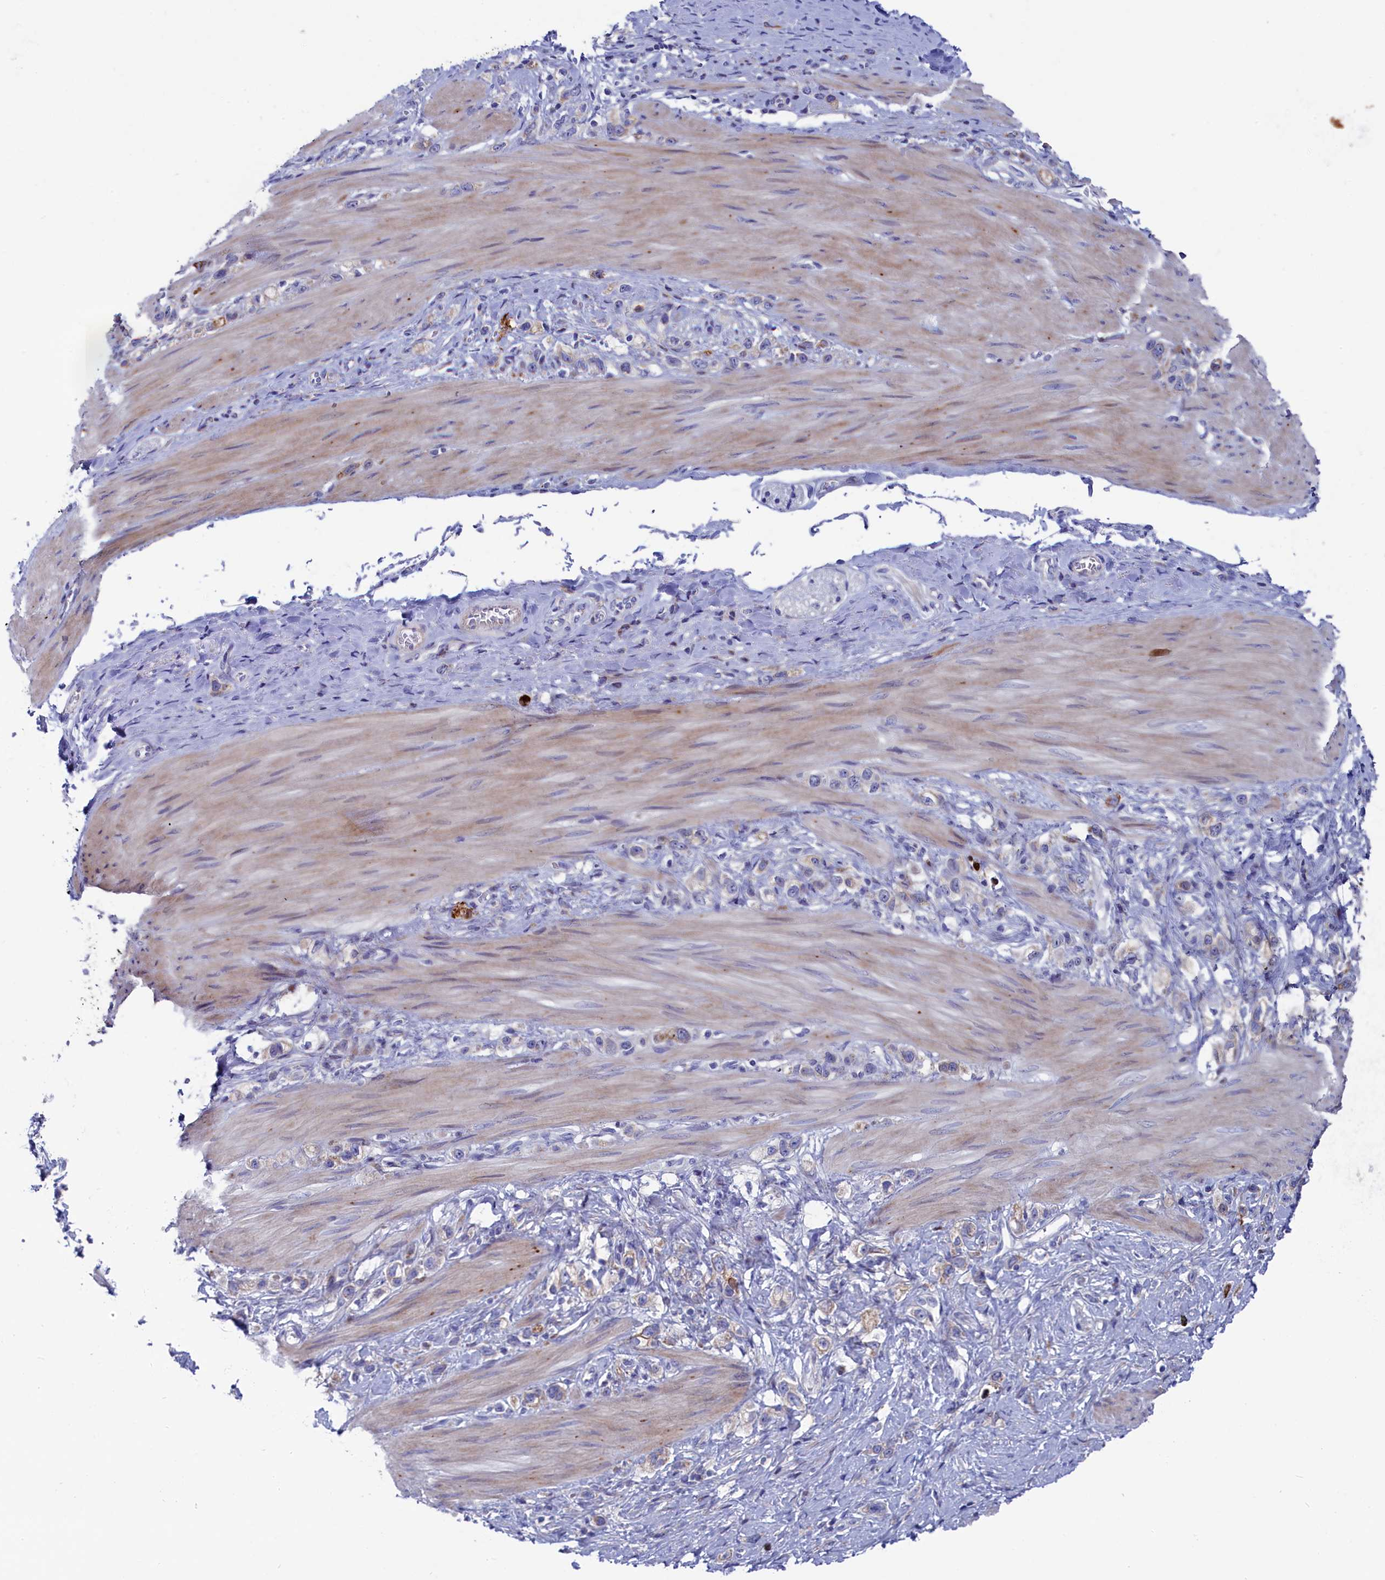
{"staining": {"intensity": "moderate", "quantity": "<25%", "location": "cytoplasmic/membranous"}, "tissue": "stomach cancer", "cell_type": "Tumor cells", "image_type": "cancer", "snomed": [{"axis": "morphology", "description": "Adenocarcinoma, NOS"}, {"axis": "topography", "description": "Stomach"}], "caption": "Tumor cells reveal low levels of moderate cytoplasmic/membranous staining in about <25% of cells in human adenocarcinoma (stomach).", "gene": "NUDT7", "patient": {"sex": "female", "age": 65}}